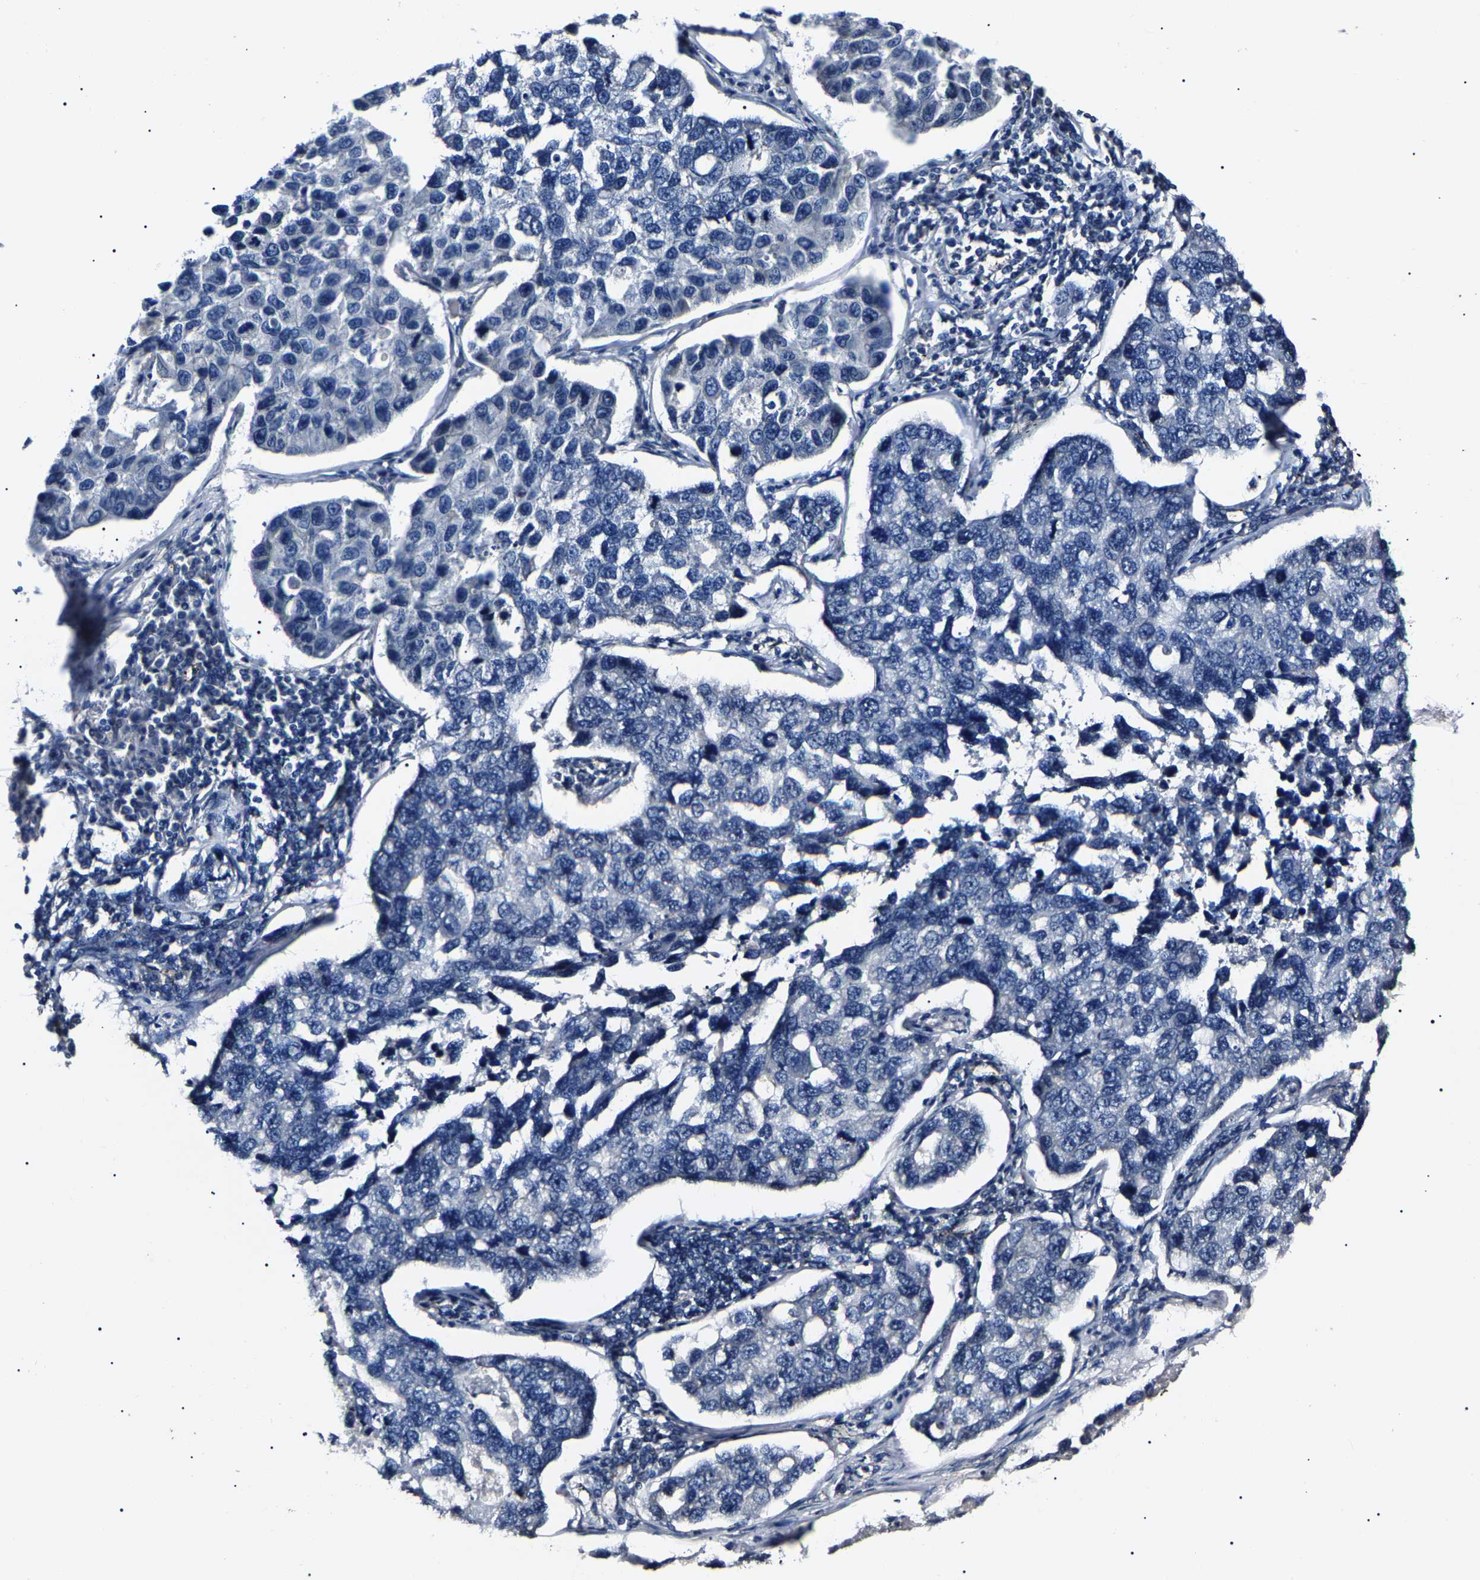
{"staining": {"intensity": "negative", "quantity": "none", "location": "none"}, "tissue": "lung cancer", "cell_type": "Tumor cells", "image_type": "cancer", "snomed": [{"axis": "morphology", "description": "Adenocarcinoma, NOS"}, {"axis": "topography", "description": "Lung"}], "caption": "A histopathology image of lung cancer (adenocarcinoma) stained for a protein displays no brown staining in tumor cells. Brightfield microscopy of immunohistochemistry stained with DAB (3,3'-diaminobenzidine) (brown) and hematoxylin (blue), captured at high magnification.", "gene": "KLHL42", "patient": {"sex": "male", "age": 64}}